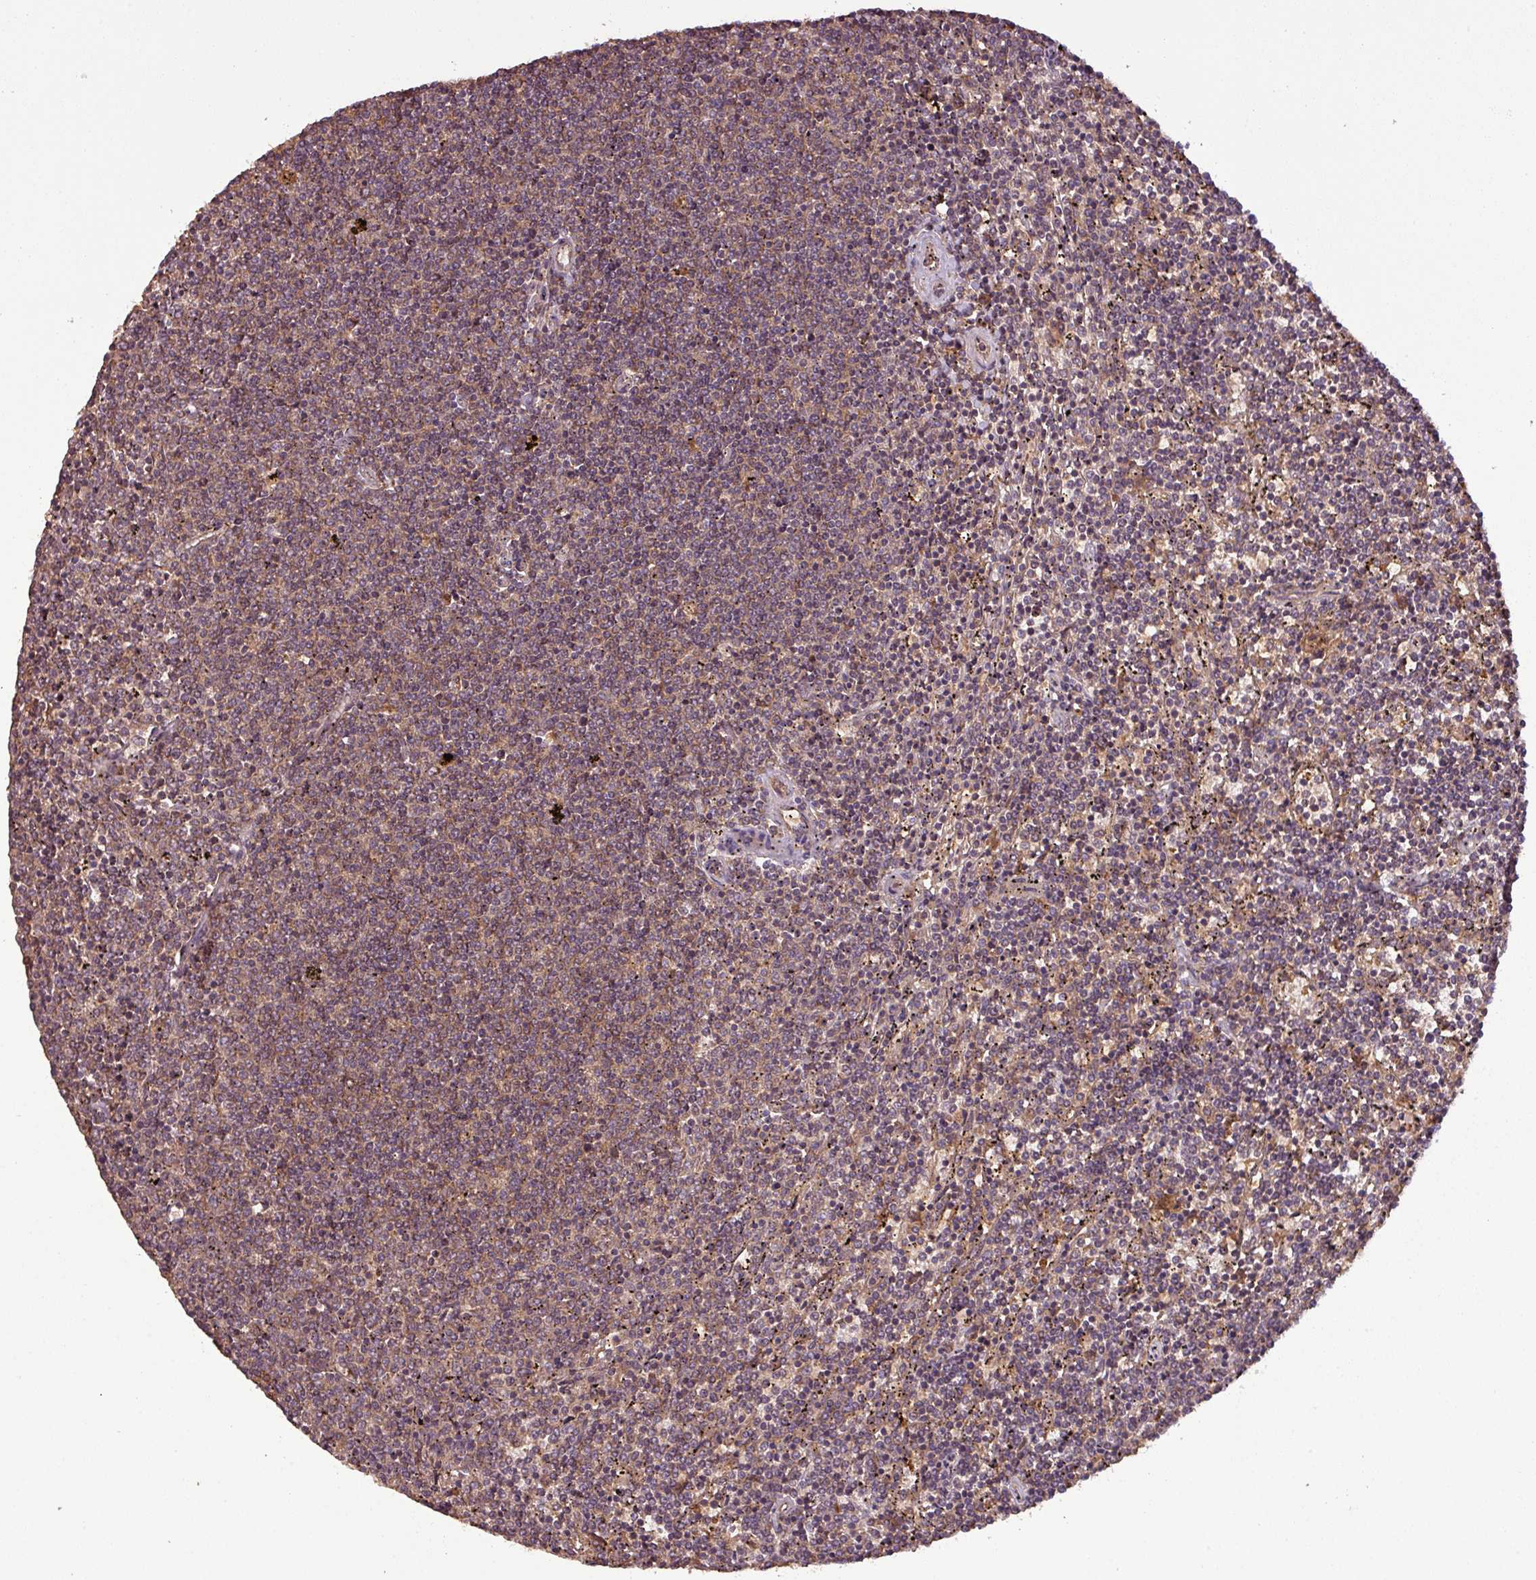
{"staining": {"intensity": "weak", "quantity": ">75%", "location": "cytoplasmic/membranous"}, "tissue": "lymphoma", "cell_type": "Tumor cells", "image_type": "cancer", "snomed": [{"axis": "morphology", "description": "Malignant lymphoma, non-Hodgkin's type, Low grade"}, {"axis": "topography", "description": "Spleen"}], "caption": "DAB (3,3'-diaminobenzidine) immunohistochemical staining of lymphoma reveals weak cytoplasmic/membranous protein staining in about >75% of tumor cells. The protein of interest is stained brown, and the nuclei are stained in blue (DAB (3,3'-diaminobenzidine) IHC with brightfield microscopy, high magnification).", "gene": "NT5C3A", "patient": {"sex": "female", "age": 50}}